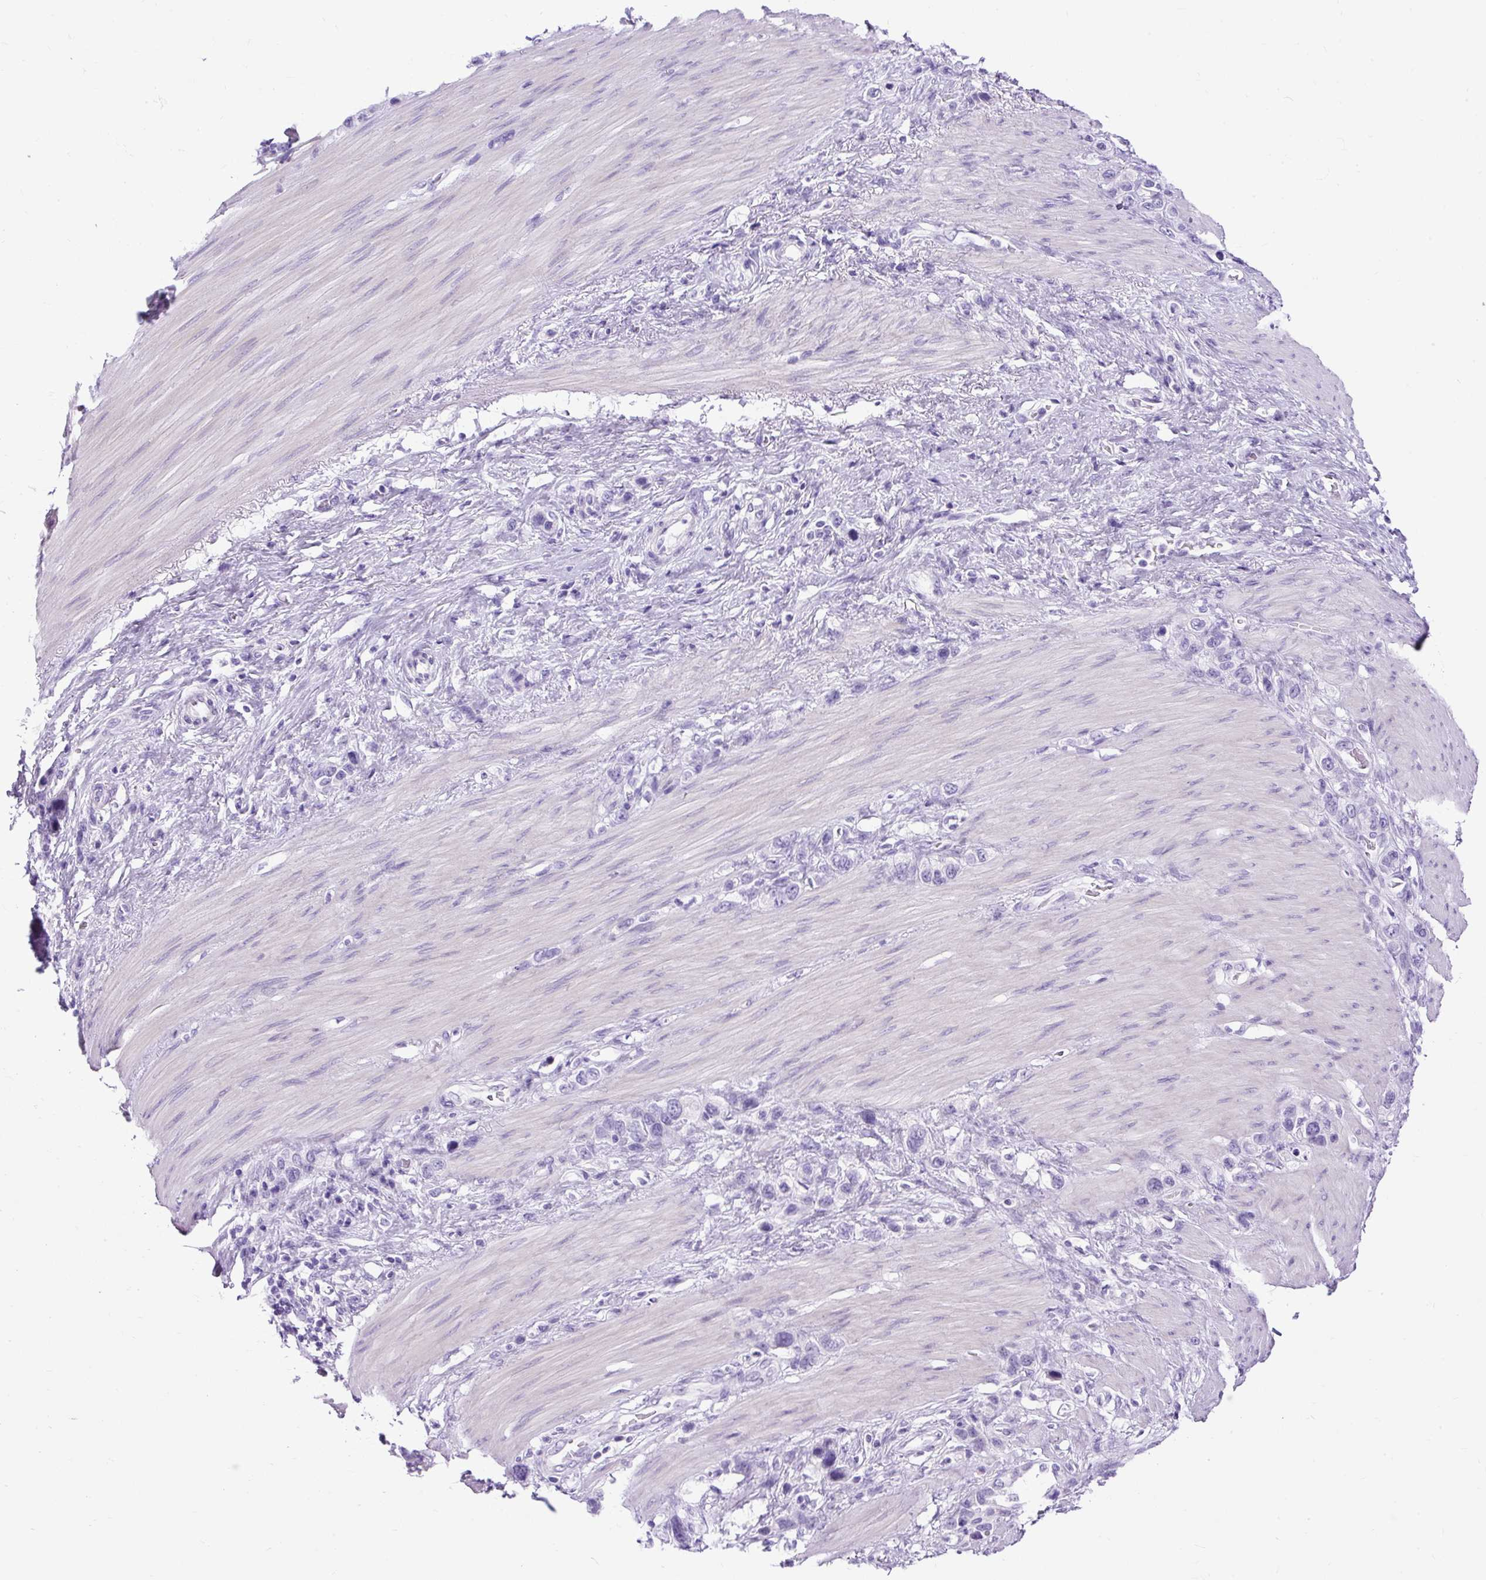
{"staining": {"intensity": "negative", "quantity": "none", "location": "none"}, "tissue": "stomach cancer", "cell_type": "Tumor cells", "image_type": "cancer", "snomed": [{"axis": "morphology", "description": "Adenocarcinoma, NOS"}, {"axis": "morphology", "description": "Adenocarcinoma, High grade"}, {"axis": "topography", "description": "Stomach, upper"}, {"axis": "topography", "description": "Stomach, lower"}], "caption": "Immunohistochemistry (IHC) of stomach adenocarcinoma exhibits no expression in tumor cells. (DAB IHC with hematoxylin counter stain).", "gene": "UPP1", "patient": {"sex": "female", "age": 65}}